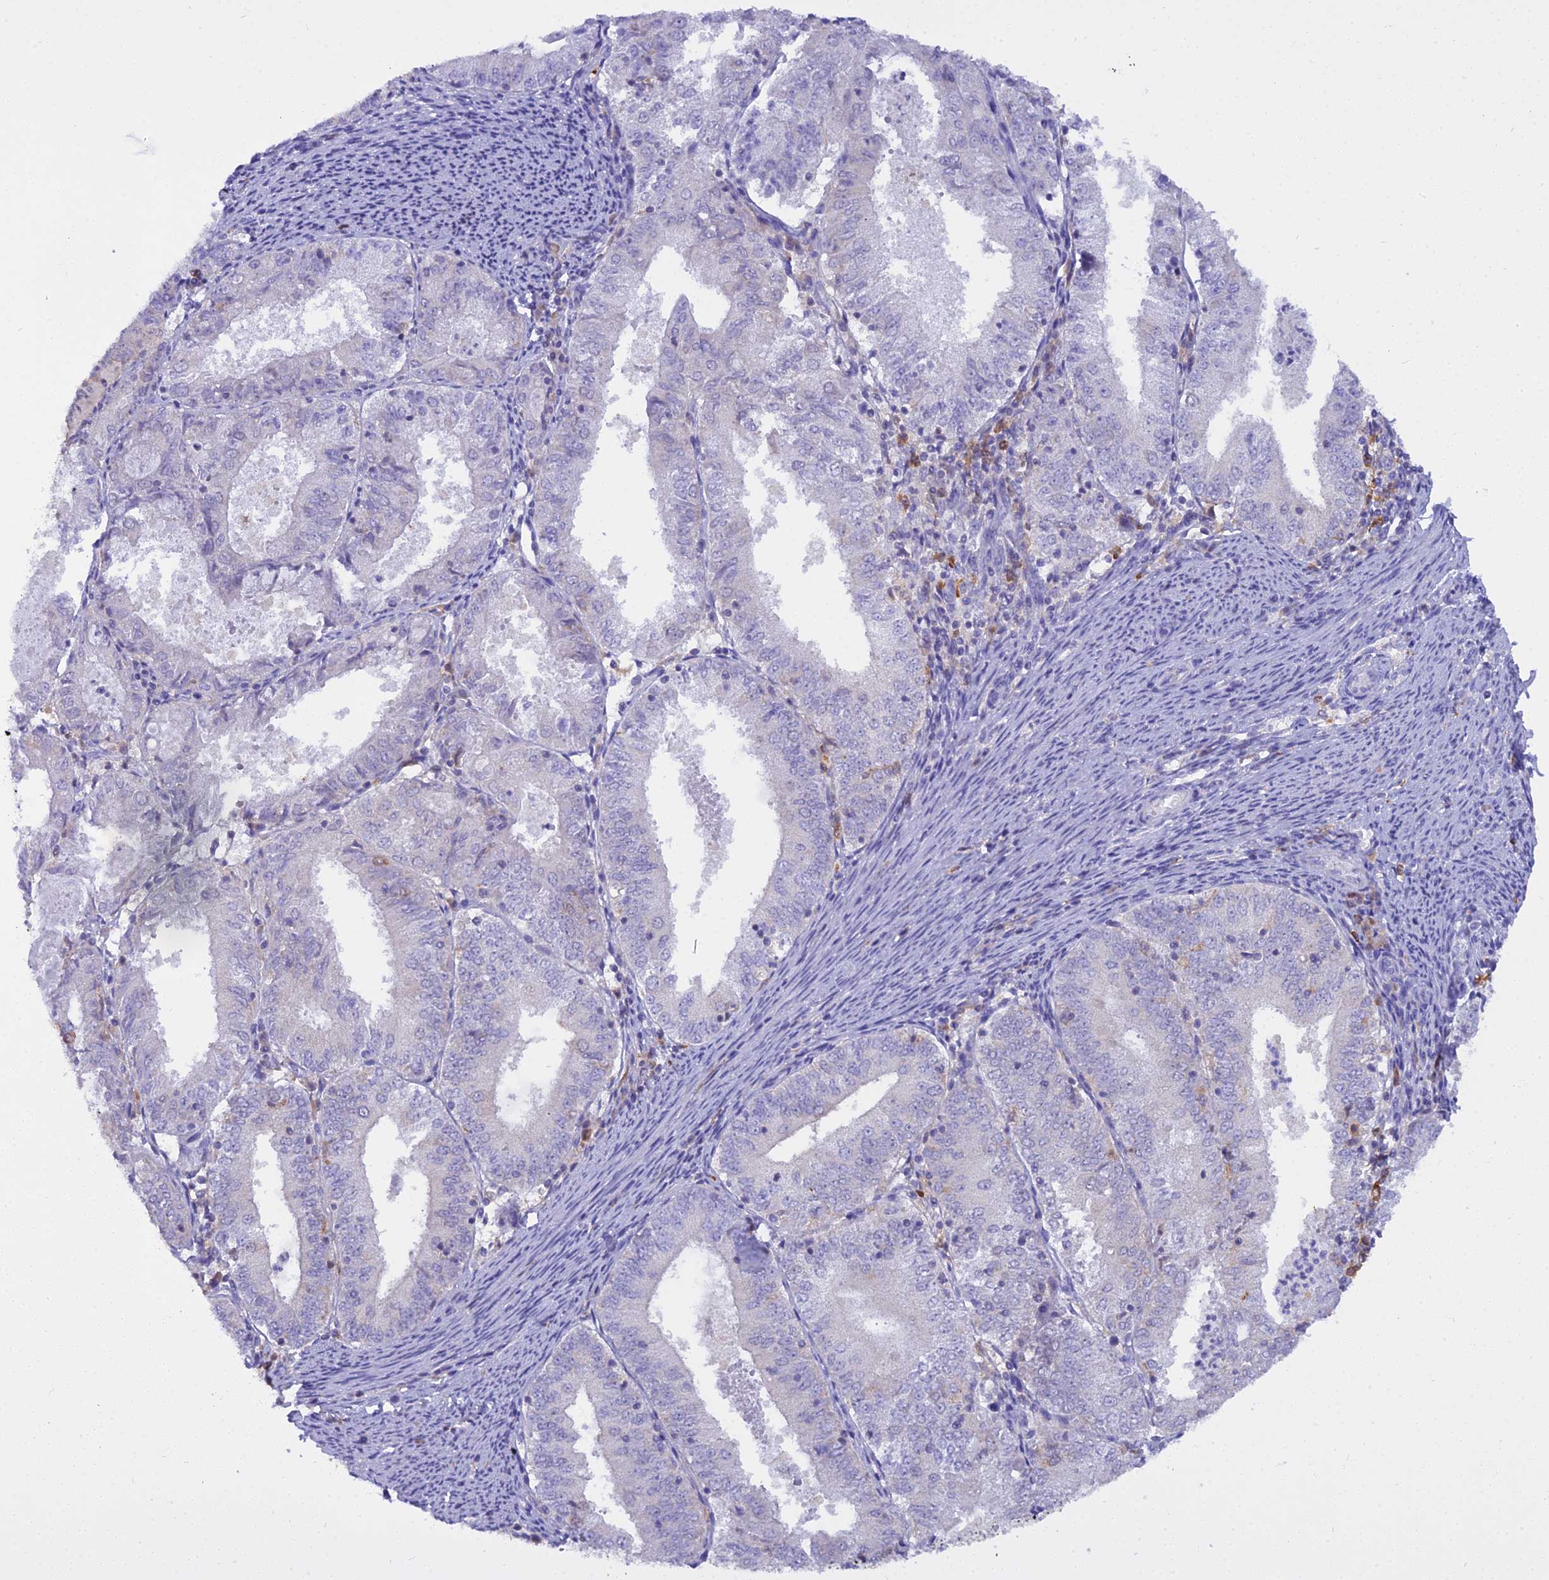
{"staining": {"intensity": "negative", "quantity": "none", "location": "none"}, "tissue": "endometrial cancer", "cell_type": "Tumor cells", "image_type": "cancer", "snomed": [{"axis": "morphology", "description": "Adenocarcinoma, NOS"}, {"axis": "topography", "description": "Endometrium"}], "caption": "The micrograph reveals no significant expression in tumor cells of endometrial cancer. (Brightfield microscopy of DAB immunohistochemistry at high magnification).", "gene": "BLNK", "patient": {"sex": "female", "age": 57}}